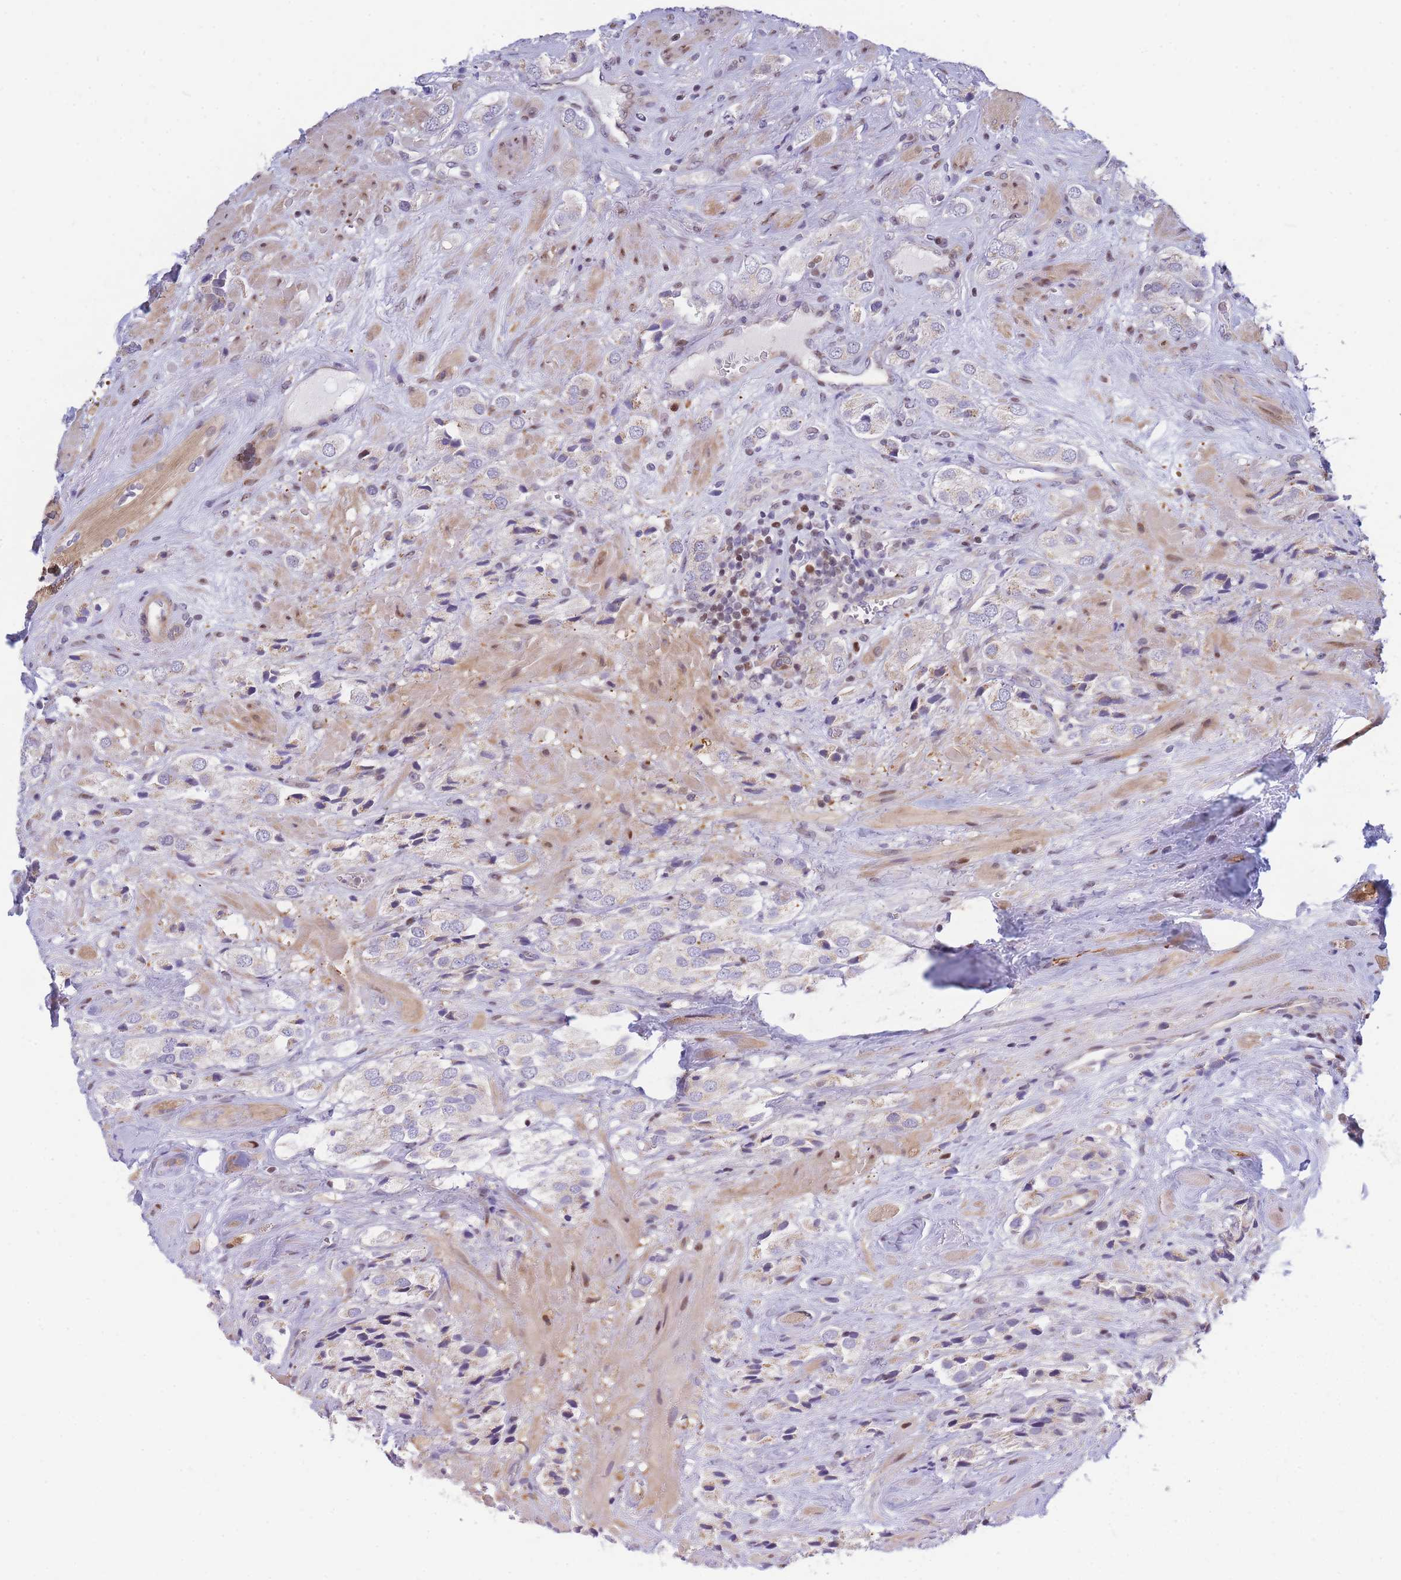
{"staining": {"intensity": "negative", "quantity": "none", "location": "none"}, "tissue": "prostate cancer", "cell_type": "Tumor cells", "image_type": "cancer", "snomed": [{"axis": "morphology", "description": "Adenocarcinoma, High grade"}, {"axis": "topography", "description": "Prostate and seminal vesicle, NOS"}], "caption": "The immunohistochemistry photomicrograph has no significant expression in tumor cells of prostate cancer tissue.", "gene": "CRACD", "patient": {"sex": "male", "age": 64}}